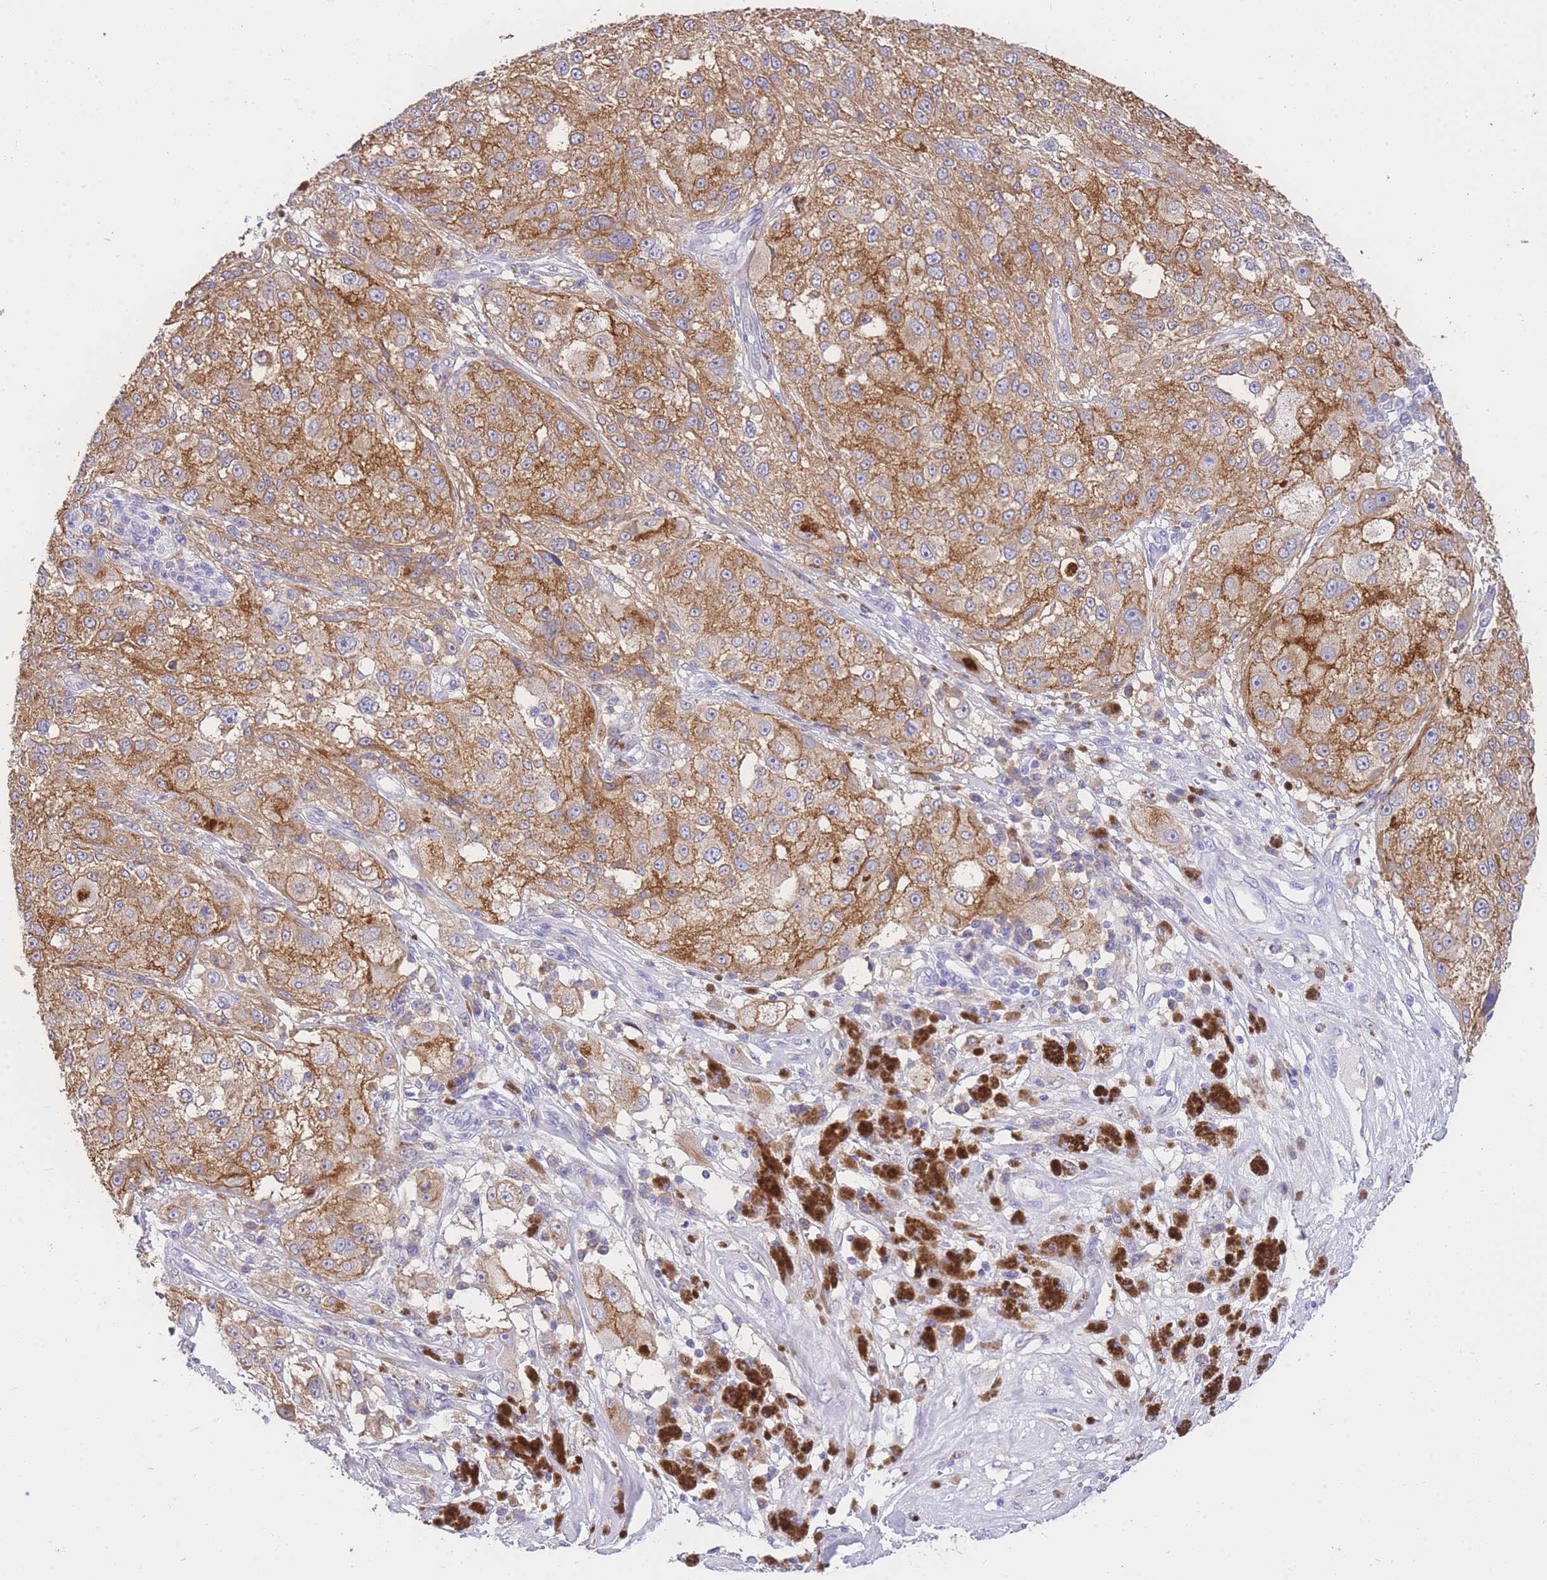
{"staining": {"intensity": "moderate", "quantity": ">75%", "location": "cytoplasmic/membranous"}, "tissue": "melanoma", "cell_type": "Tumor cells", "image_type": "cancer", "snomed": [{"axis": "morphology", "description": "Necrosis, NOS"}, {"axis": "morphology", "description": "Malignant melanoma, NOS"}, {"axis": "topography", "description": "Skin"}], "caption": "Immunohistochemical staining of human malignant melanoma exhibits medium levels of moderate cytoplasmic/membranous protein positivity in about >75% of tumor cells.", "gene": "C2orf88", "patient": {"sex": "female", "age": 87}}